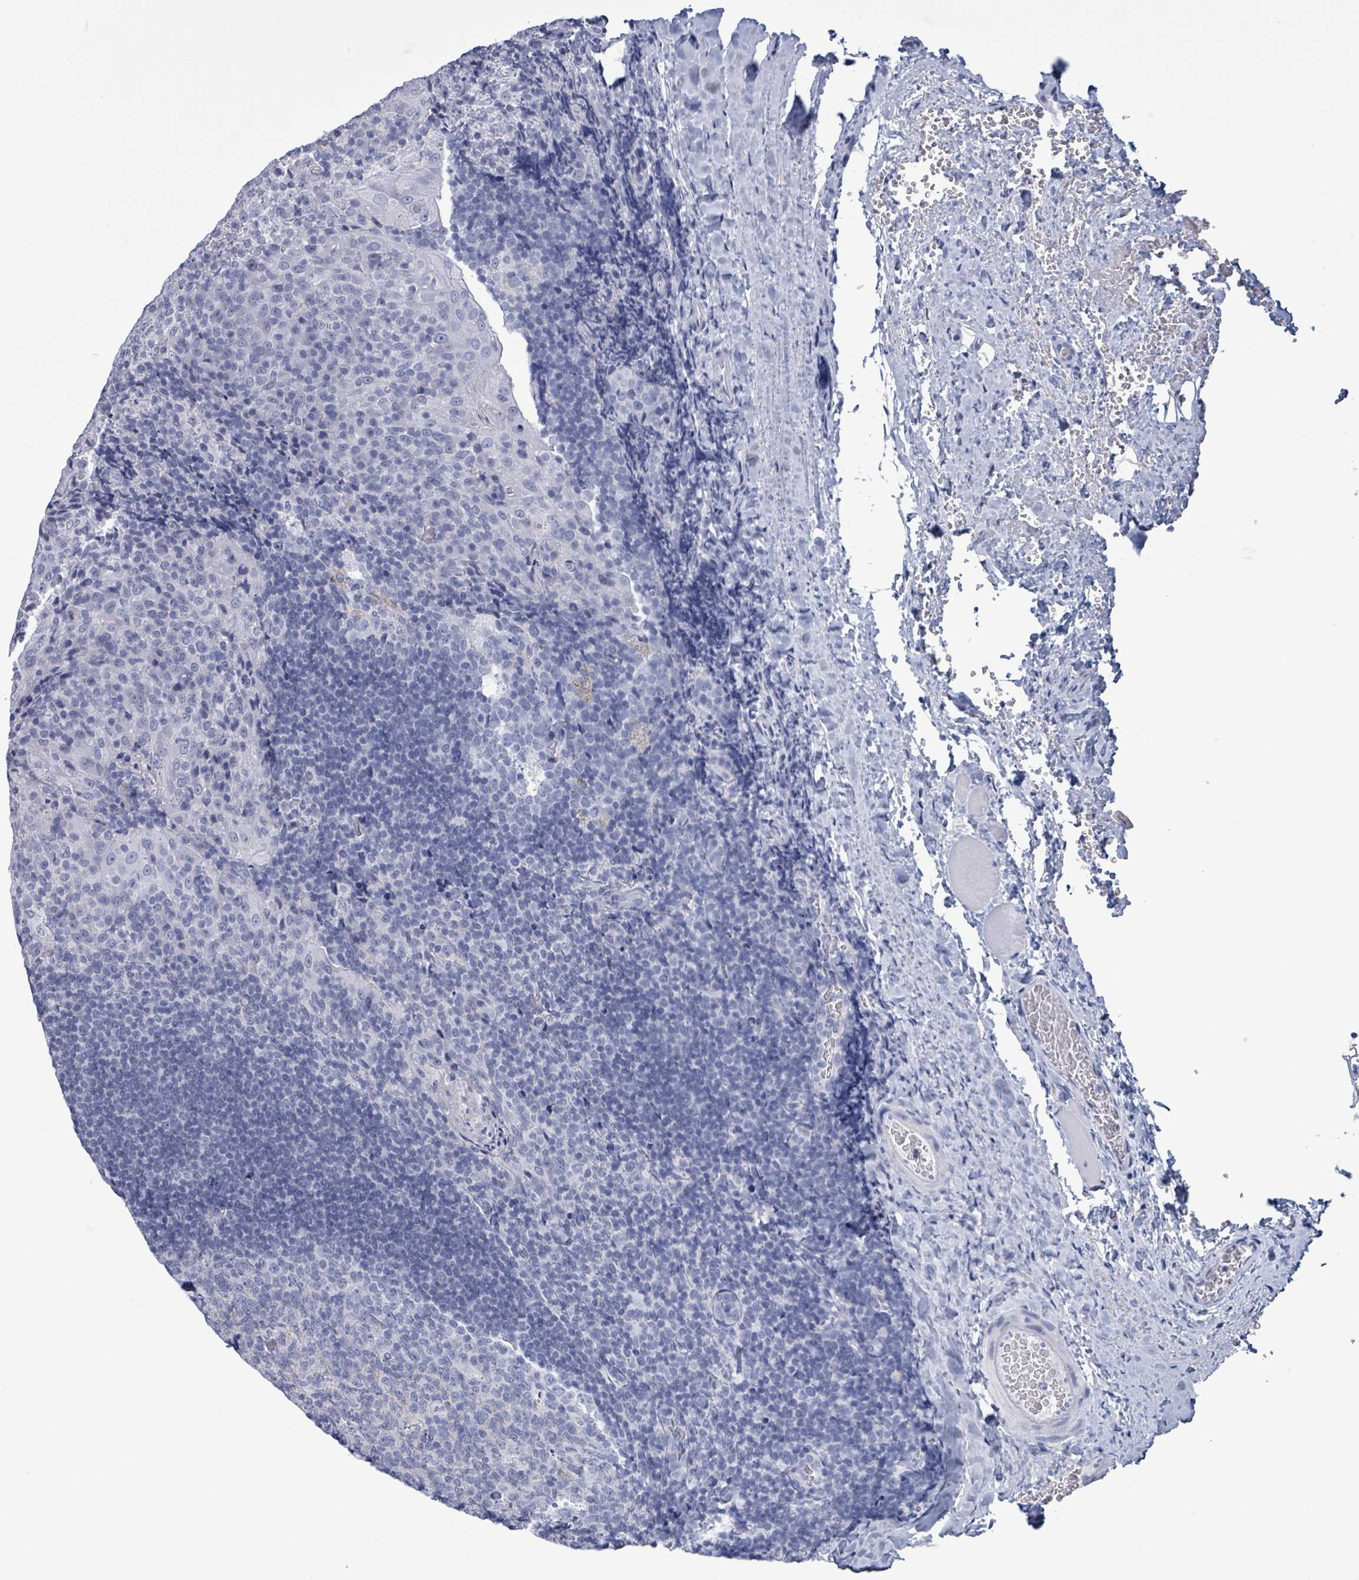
{"staining": {"intensity": "negative", "quantity": "none", "location": "none"}, "tissue": "tonsil", "cell_type": "Germinal center cells", "image_type": "normal", "snomed": [{"axis": "morphology", "description": "Normal tissue, NOS"}, {"axis": "topography", "description": "Tonsil"}], "caption": "Immunohistochemistry (IHC) of benign tonsil demonstrates no positivity in germinal center cells.", "gene": "NKX2", "patient": {"sex": "male", "age": 17}}